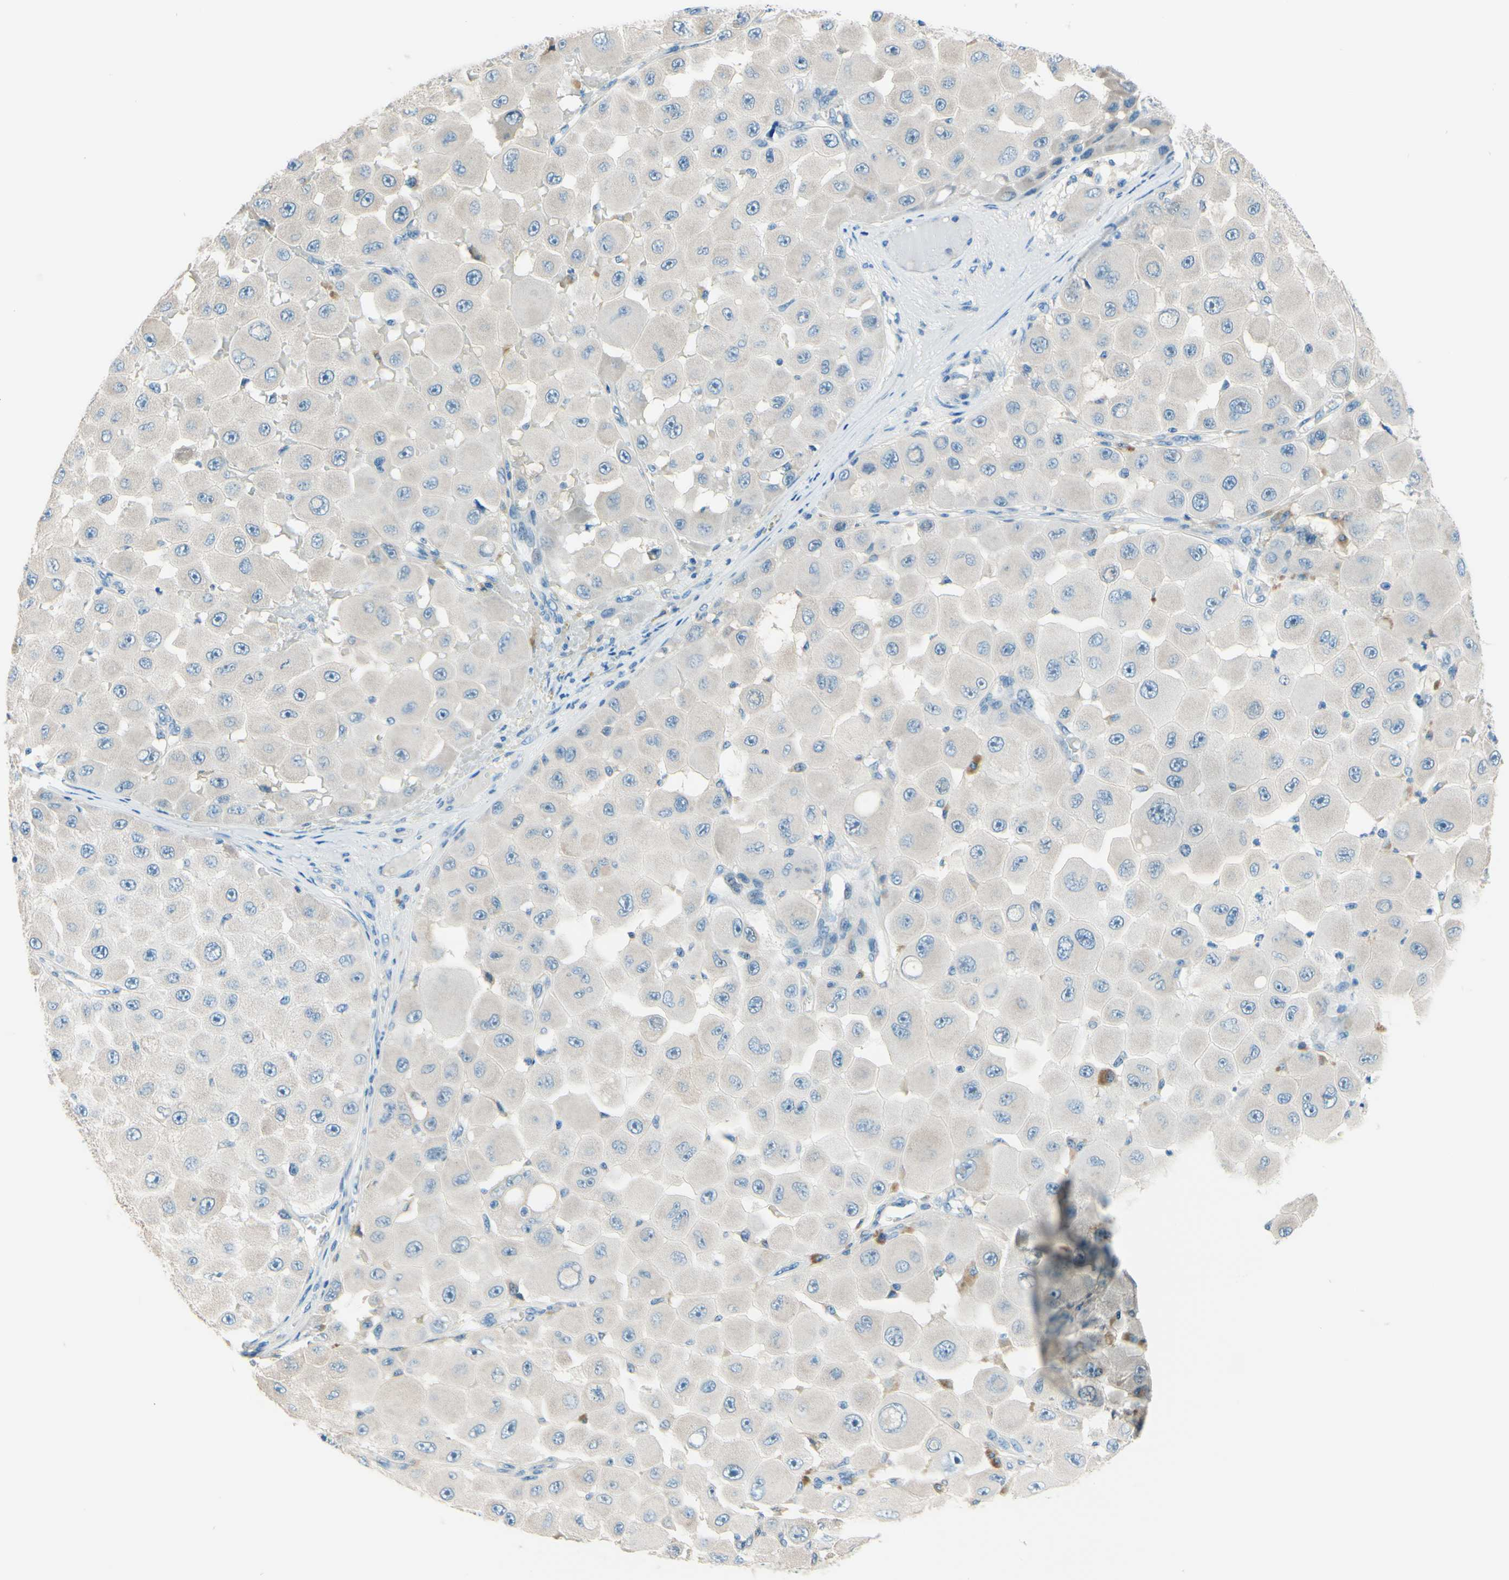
{"staining": {"intensity": "negative", "quantity": "none", "location": "none"}, "tissue": "melanoma", "cell_type": "Tumor cells", "image_type": "cancer", "snomed": [{"axis": "morphology", "description": "Malignant melanoma, NOS"}, {"axis": "topography", "description": "Skin"}], "caption": "The image displays no significant positivity in tumor cells of malignant melanoma. (Immunohistochemistry, brightfield microscopy, high magnification).", "gene": "PASD1", "patient": {"sex": "female", "age": 81}}